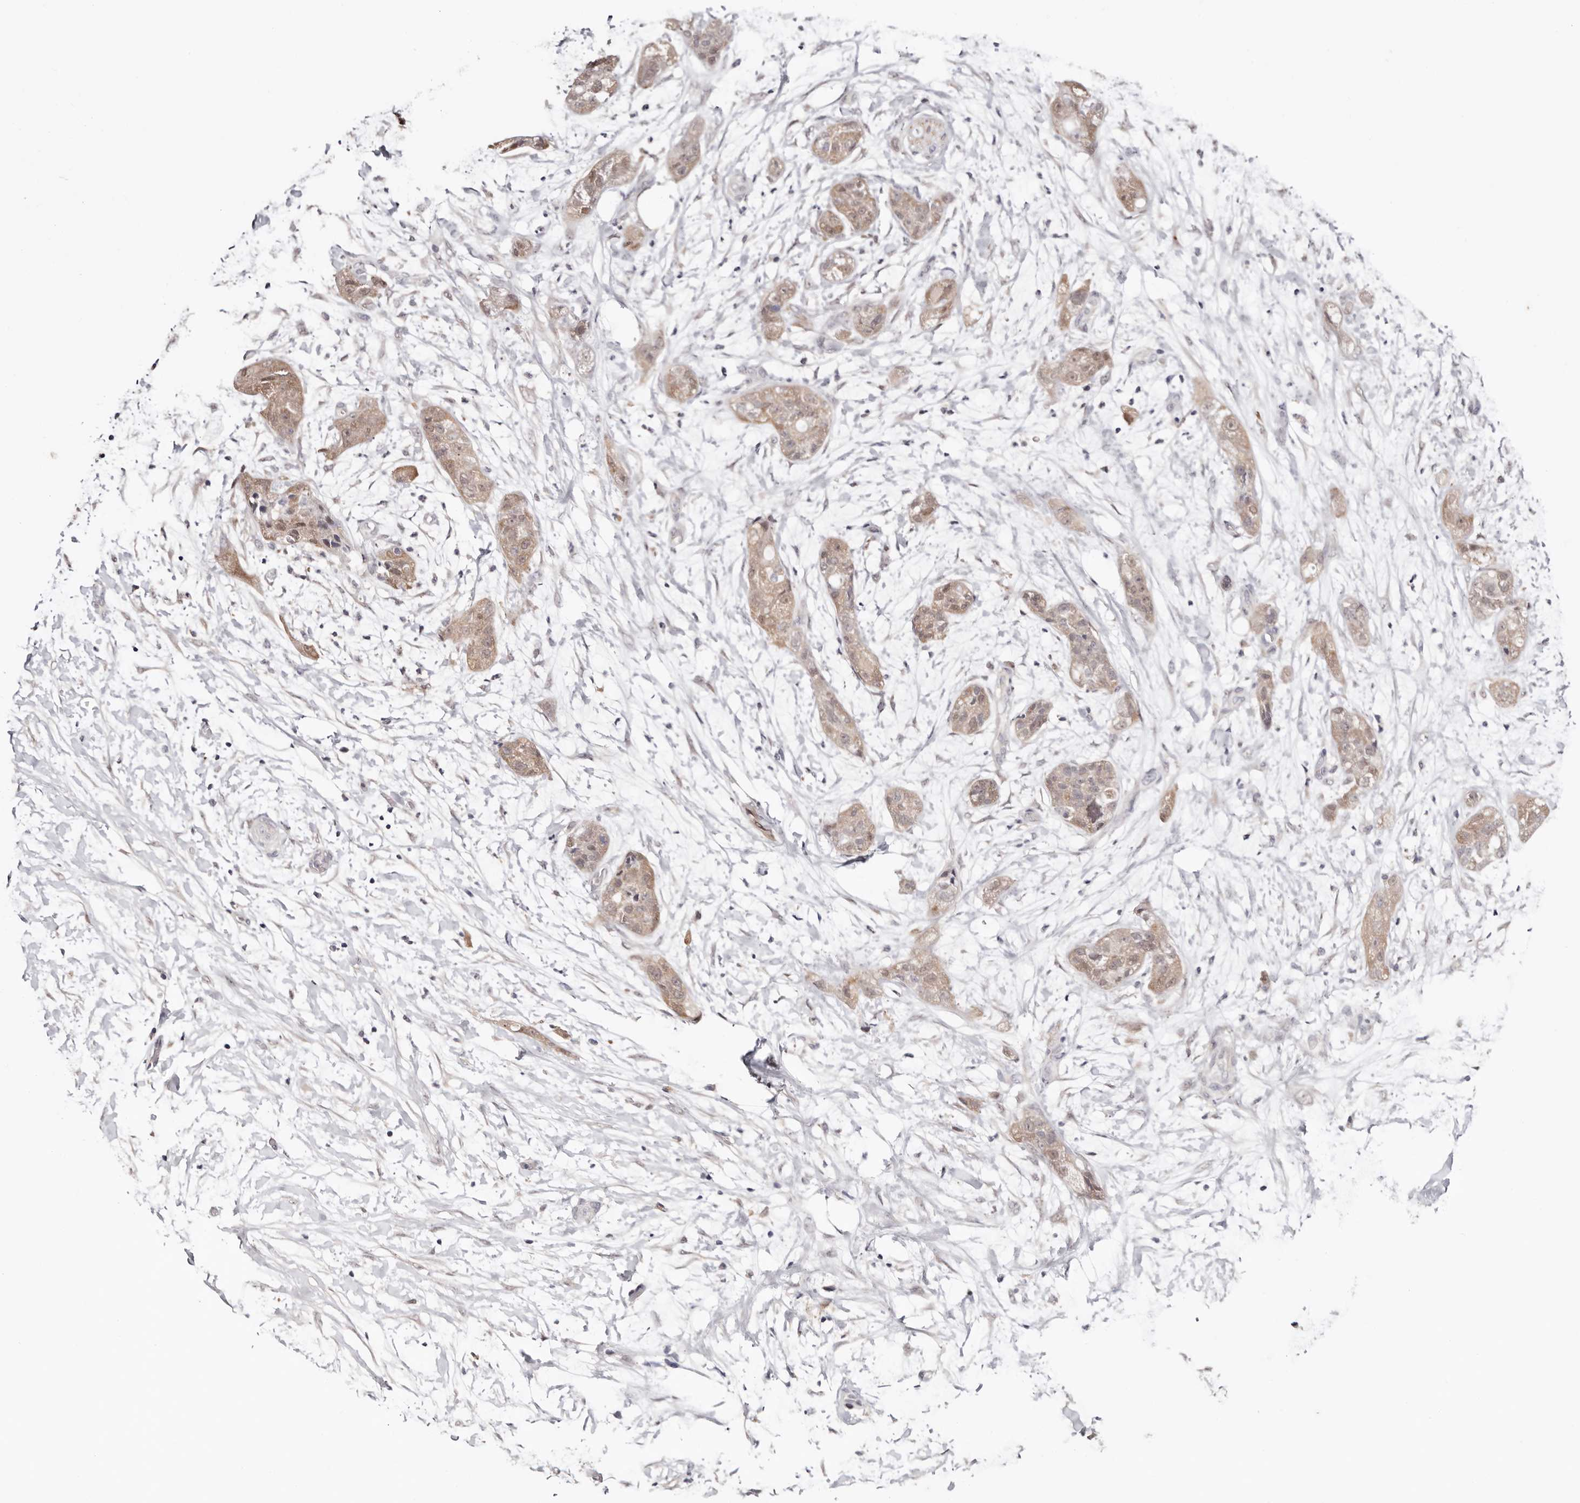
{"staining": {"intensity": "weak", "quantity": "25%-75%", "location": "cytoplasmic/membranous"}, "tissue": "pancreatic cancer", "cell_type": "Tumor cells", "image_type": "cancer", "snomed": [{"axis": "morphology", "description": "Adenocarcinoma, NOS"}, {"axis": "topography", "description": "Pancreas"}], "caption": "The micrograph demonstrates staining of pancreatic cancer (adenocarcinoma), revealing weak cytoplasmic/membranous protein positivity (brown color) within tumor cells. (Brightfield microscopy of DAB IHC at high magnification).", "gene": "TYW3", "patient": {"sex": "female", "age": 78}}